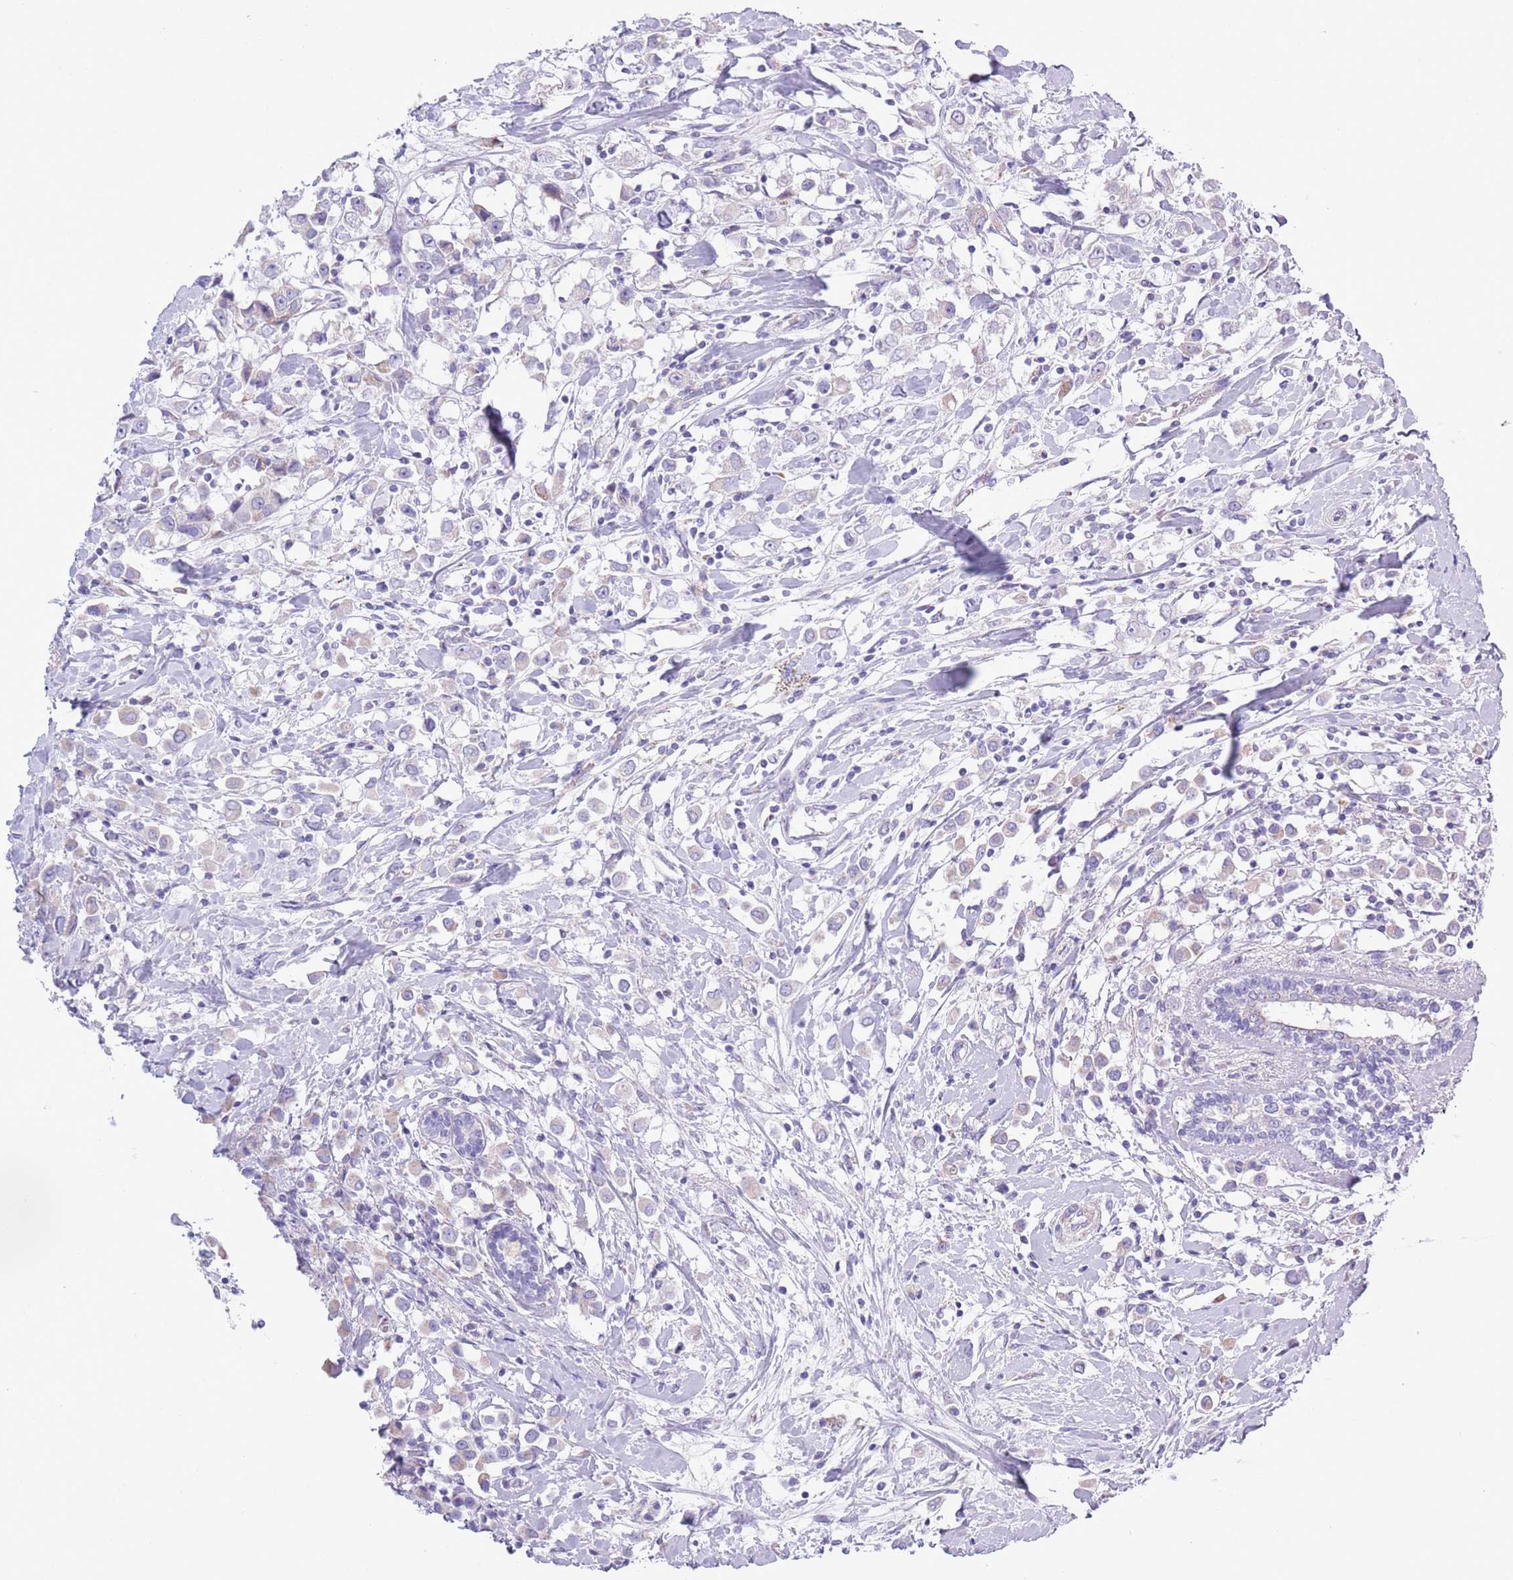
{"staining": {"intensity": "negative", "quantity": "none", "location": "none"}, "tissue": "breast cancer", "cell_type": "Tumor cells", "image_type": "cancer", "snomed": [{"axis": "morphology", "description": "Duct carcinoma"}, {"axis": "topography", "description": "Breast"}], "caption": "Tumor cells show no significant positivity in breast cancer (infiltrating ductal carcinoma). (DAB IHC with hematoxylin counter stain).", "gene": "MOCOS", "patient": {"sex": "female", "age": 61}}